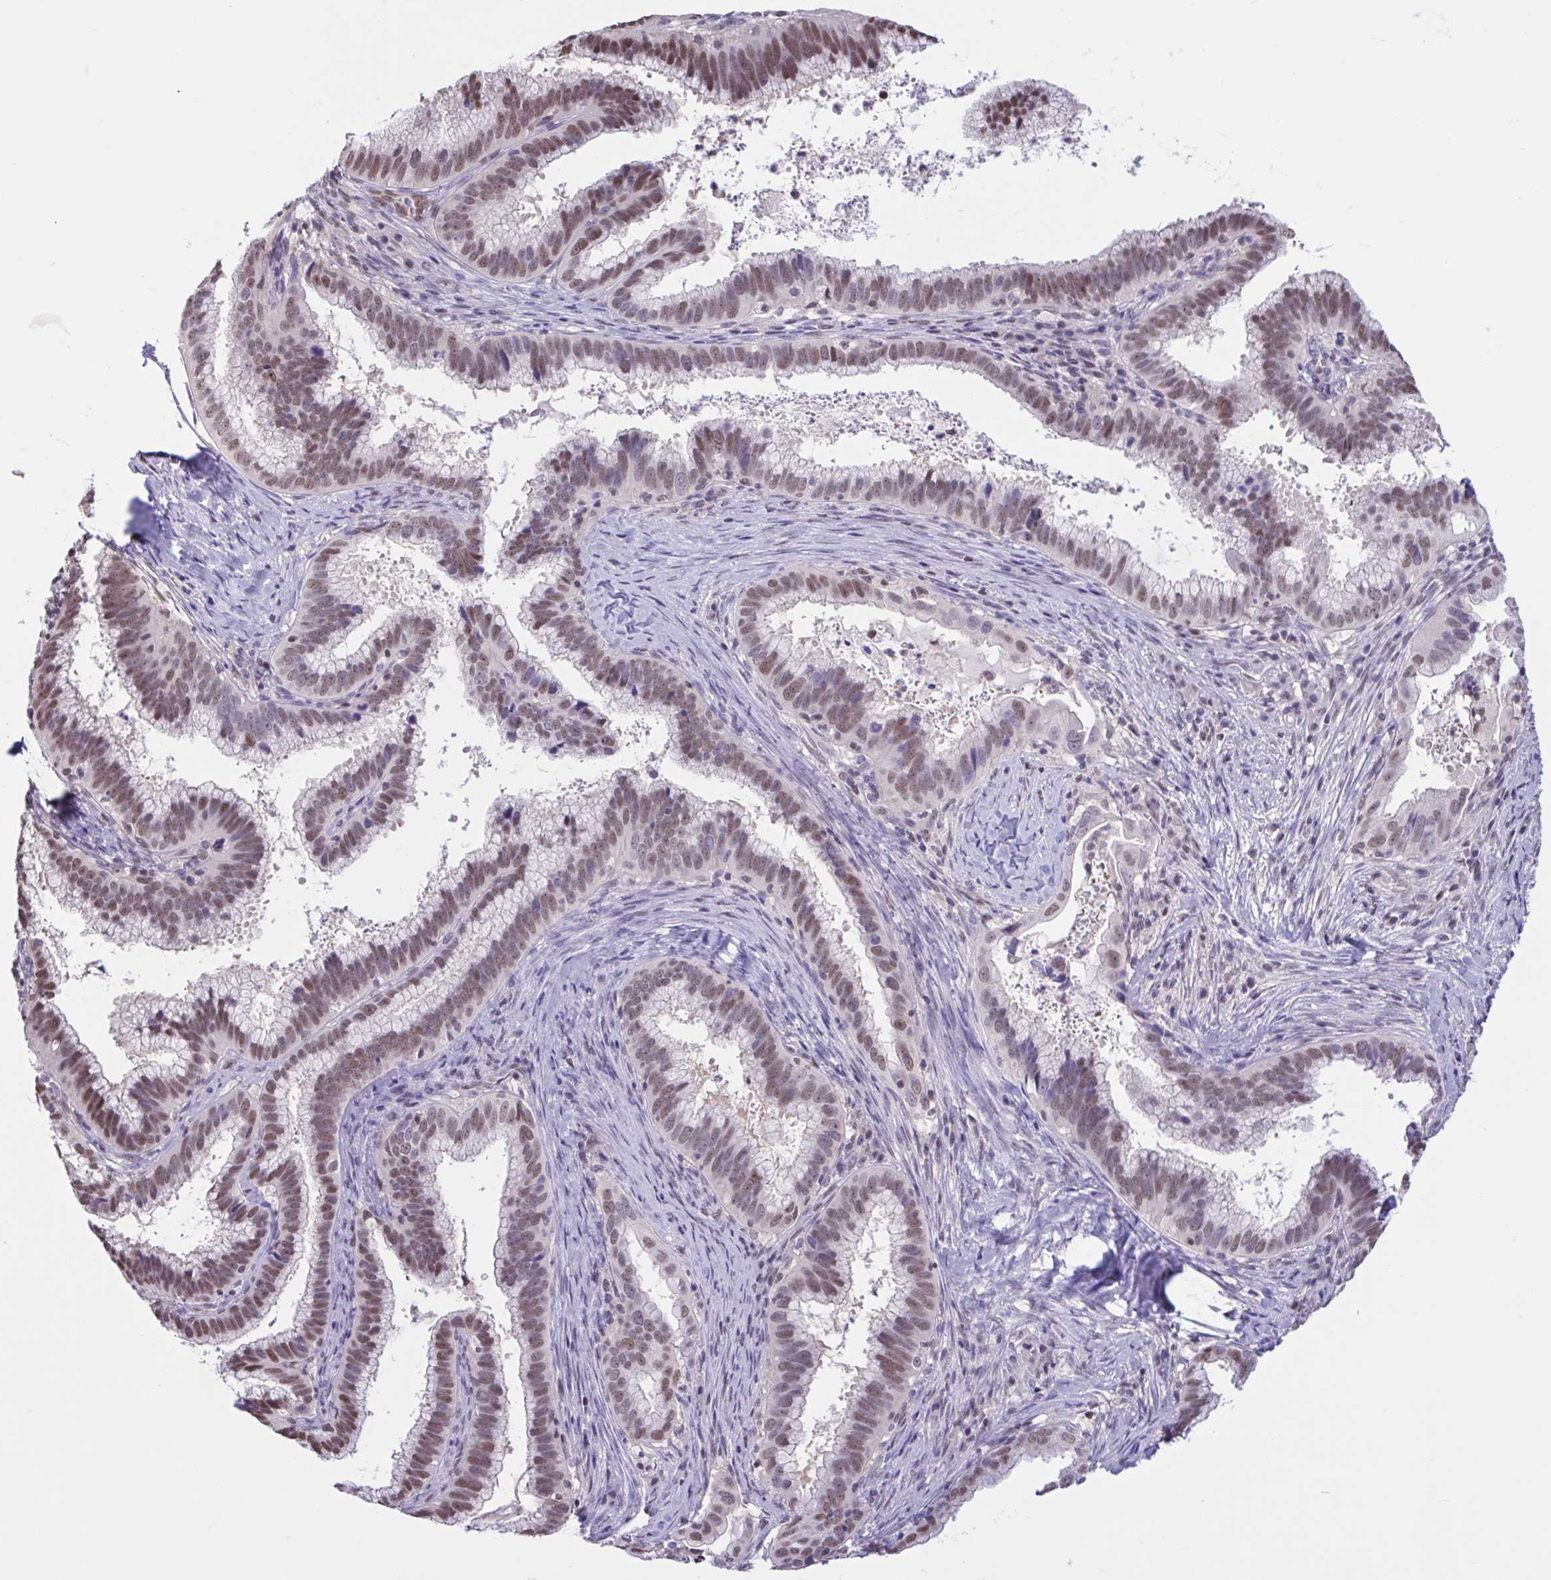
{"staining": {"intensity": "moderate", "quantity": ">75%", "location": "nuclear"}, "tissue": "cervical cancer", "cell_type": "Tumor cells", "image_type": "cancer", "snomed": [{"axis": "morphology", "description": "Adenocarcinoma, NOS"}, {"axis": "topography", "description": "Cervix"}], "caption": "Immunohistochemical staining of human adenocarcinoma (cervical) demonstrates medium levels of moderate nuclear protein expression in approximately >75% of tumor cells.", "gene": "RBL1", "patient": {"sex": "female", "age": 56}}